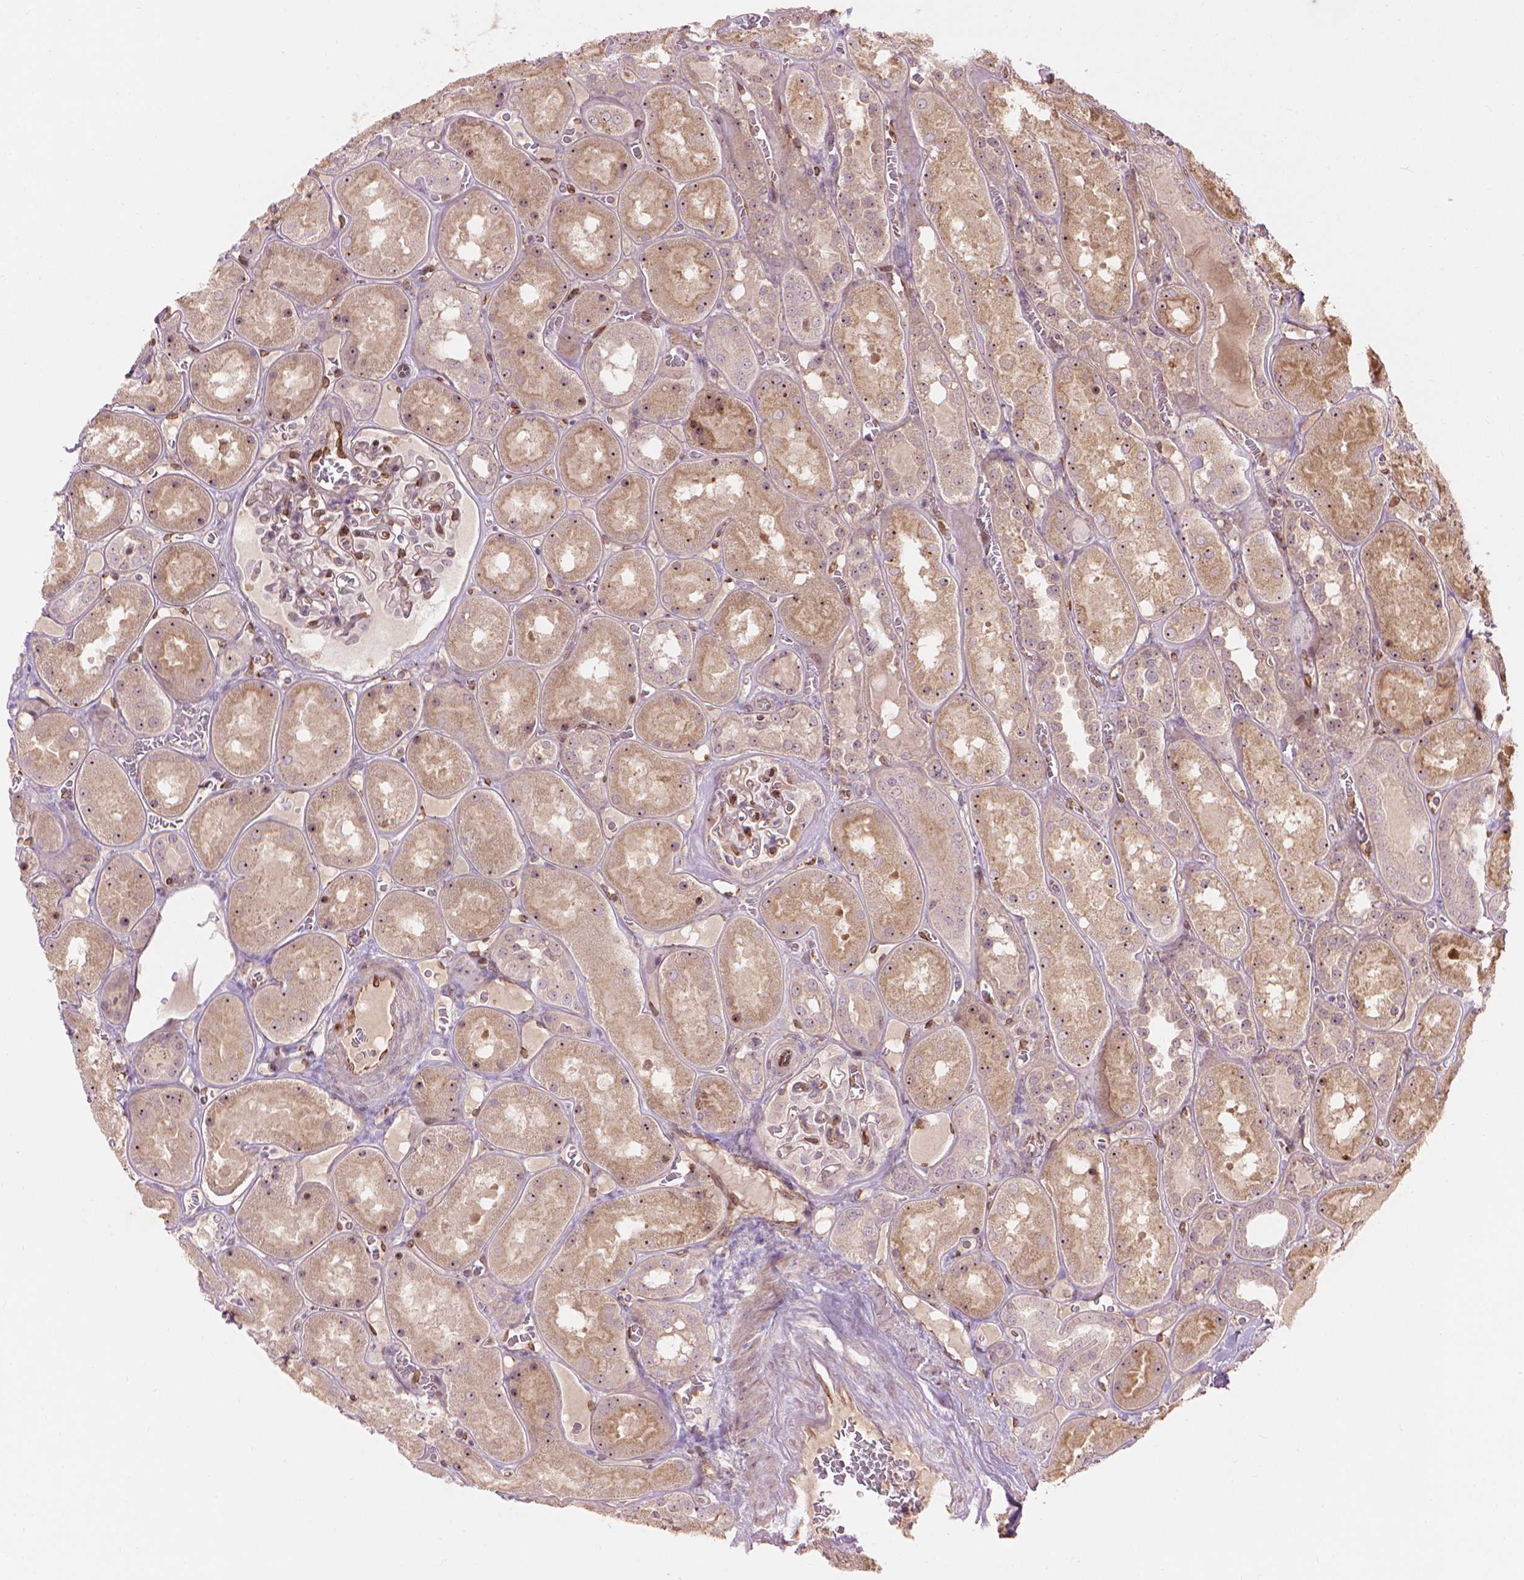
{"staining": {"intensity": "moderate", "quantity": "<25%", "location": "cytoplasmic/membranous,nuclear"}, "tissue": "kidney", "cell_type": "Cells in glomeruli", "image_type": "normal", "snomed": [{"axis": "morphology", "description": "Normal tissue, NOS"}, {"axis": "topography", "description": "Kidney"}], "caption": "Immunohistochemistry image of benign kidney: kidney stained using IHC exhibits low levels of moderate protein expression localized specifically in the cytoplasmic/membranous,nuclear of cells in glomeruli, appearing as a cytoplasmic/membranous,nuclear brown color.", "gene": "SMC2", "patient": {"sex": "male", "age": 73}}